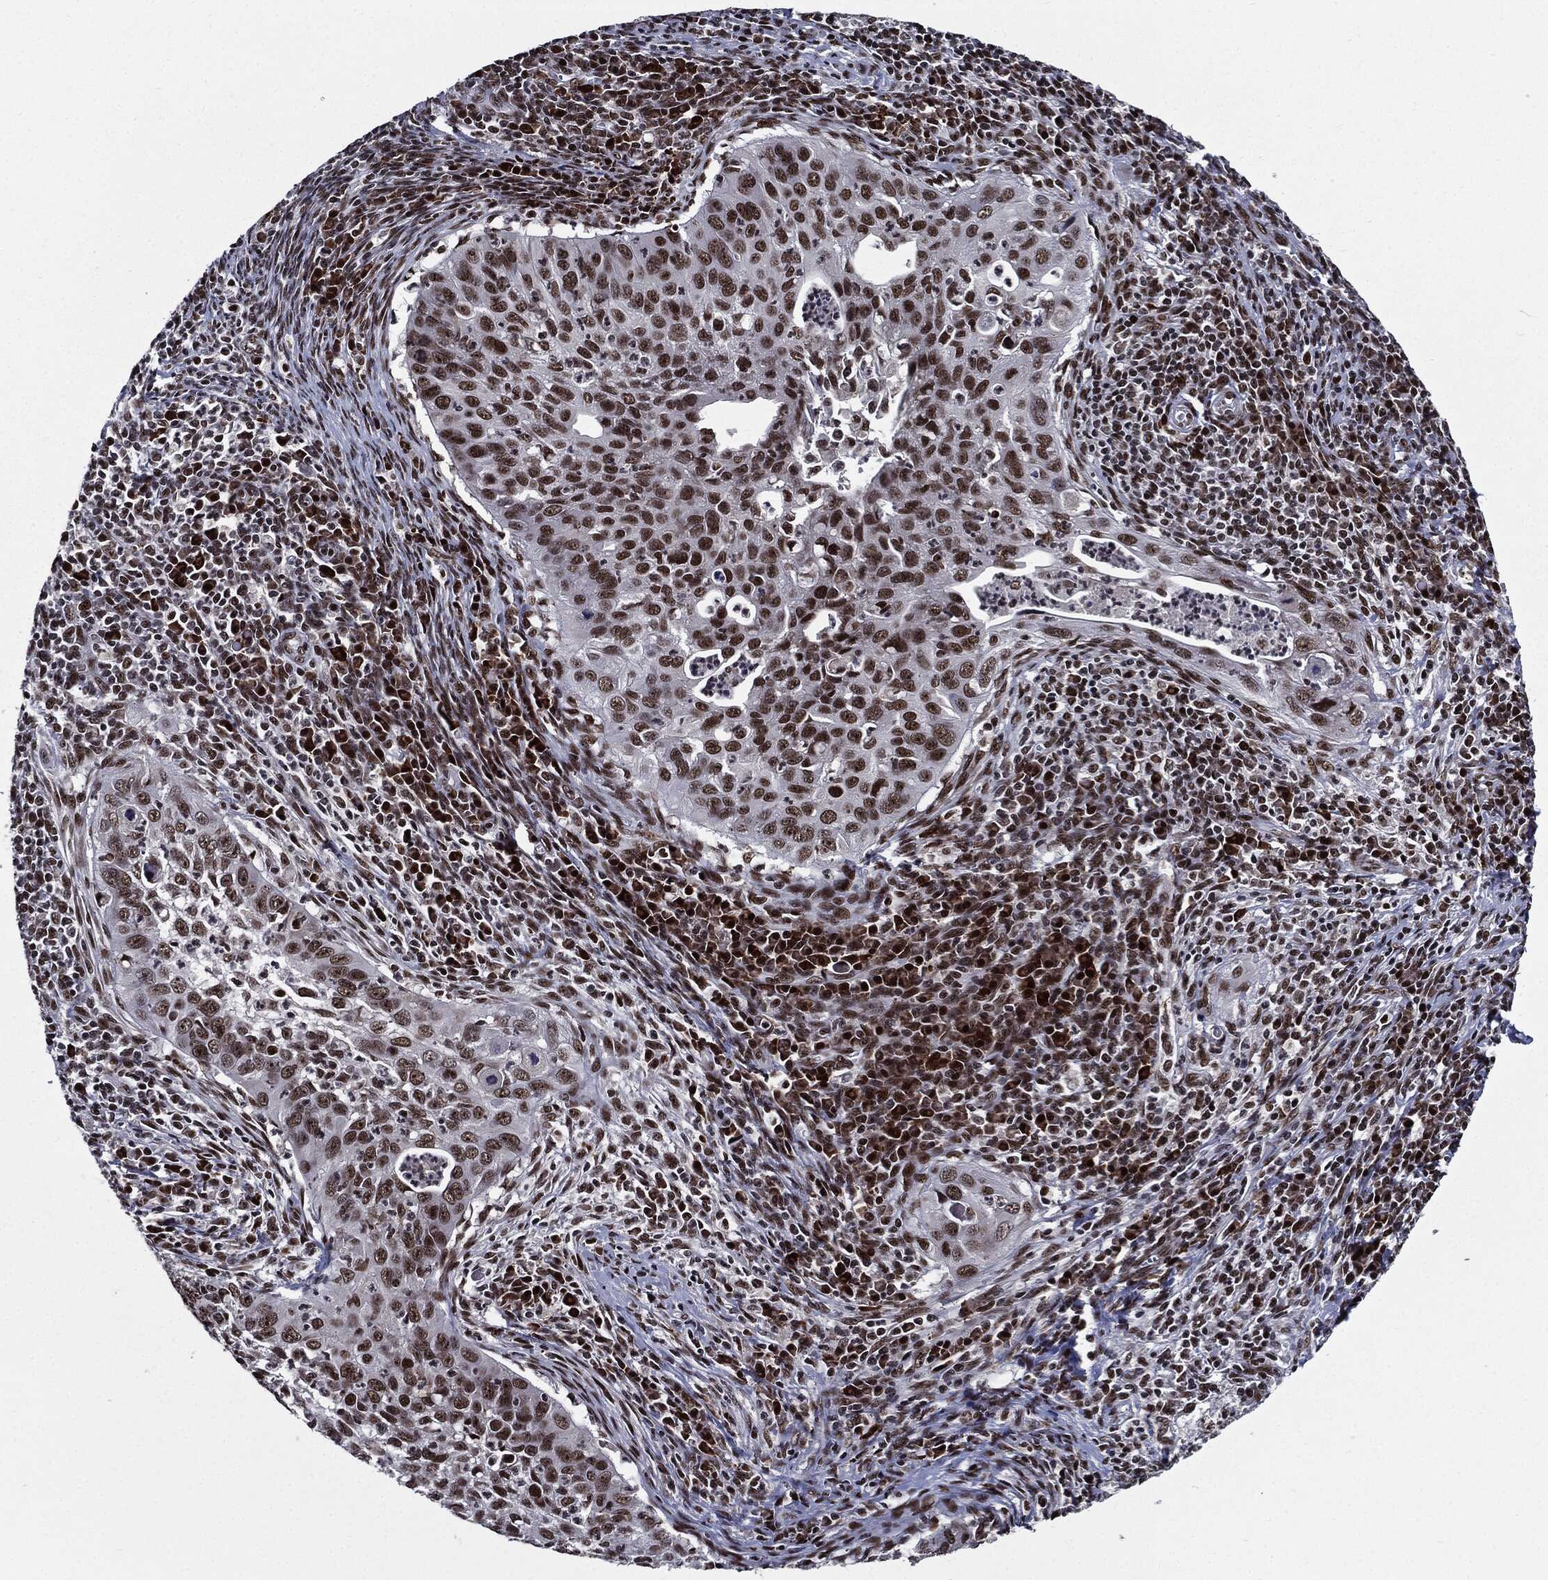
{"staining": {"intensity": "moderate", "quantity": ">75%", "location": "nuclear"}, "tissue": "cervical cancer", "cell_type": "Tumor cells", "image_type": "cancer", "snomed": [{"axis": "morphology", "description": "Squamous cell carcinoma, NOS"}, {"axis": "topography", "description": "Cervix"}], "caption": "Immunohistochemistry (IHC) micrograph of neoplastic tissue: squamous cell carcinoma (cervical) stained using immunohistochemistry (IHC) displays medium levels of moderate protein expression localized specifically in the nuclear of tumor cells, appearing as a nuclear brown color.", "gene": "ZFP91", "patient": {"sex": "female", "age": 26}}